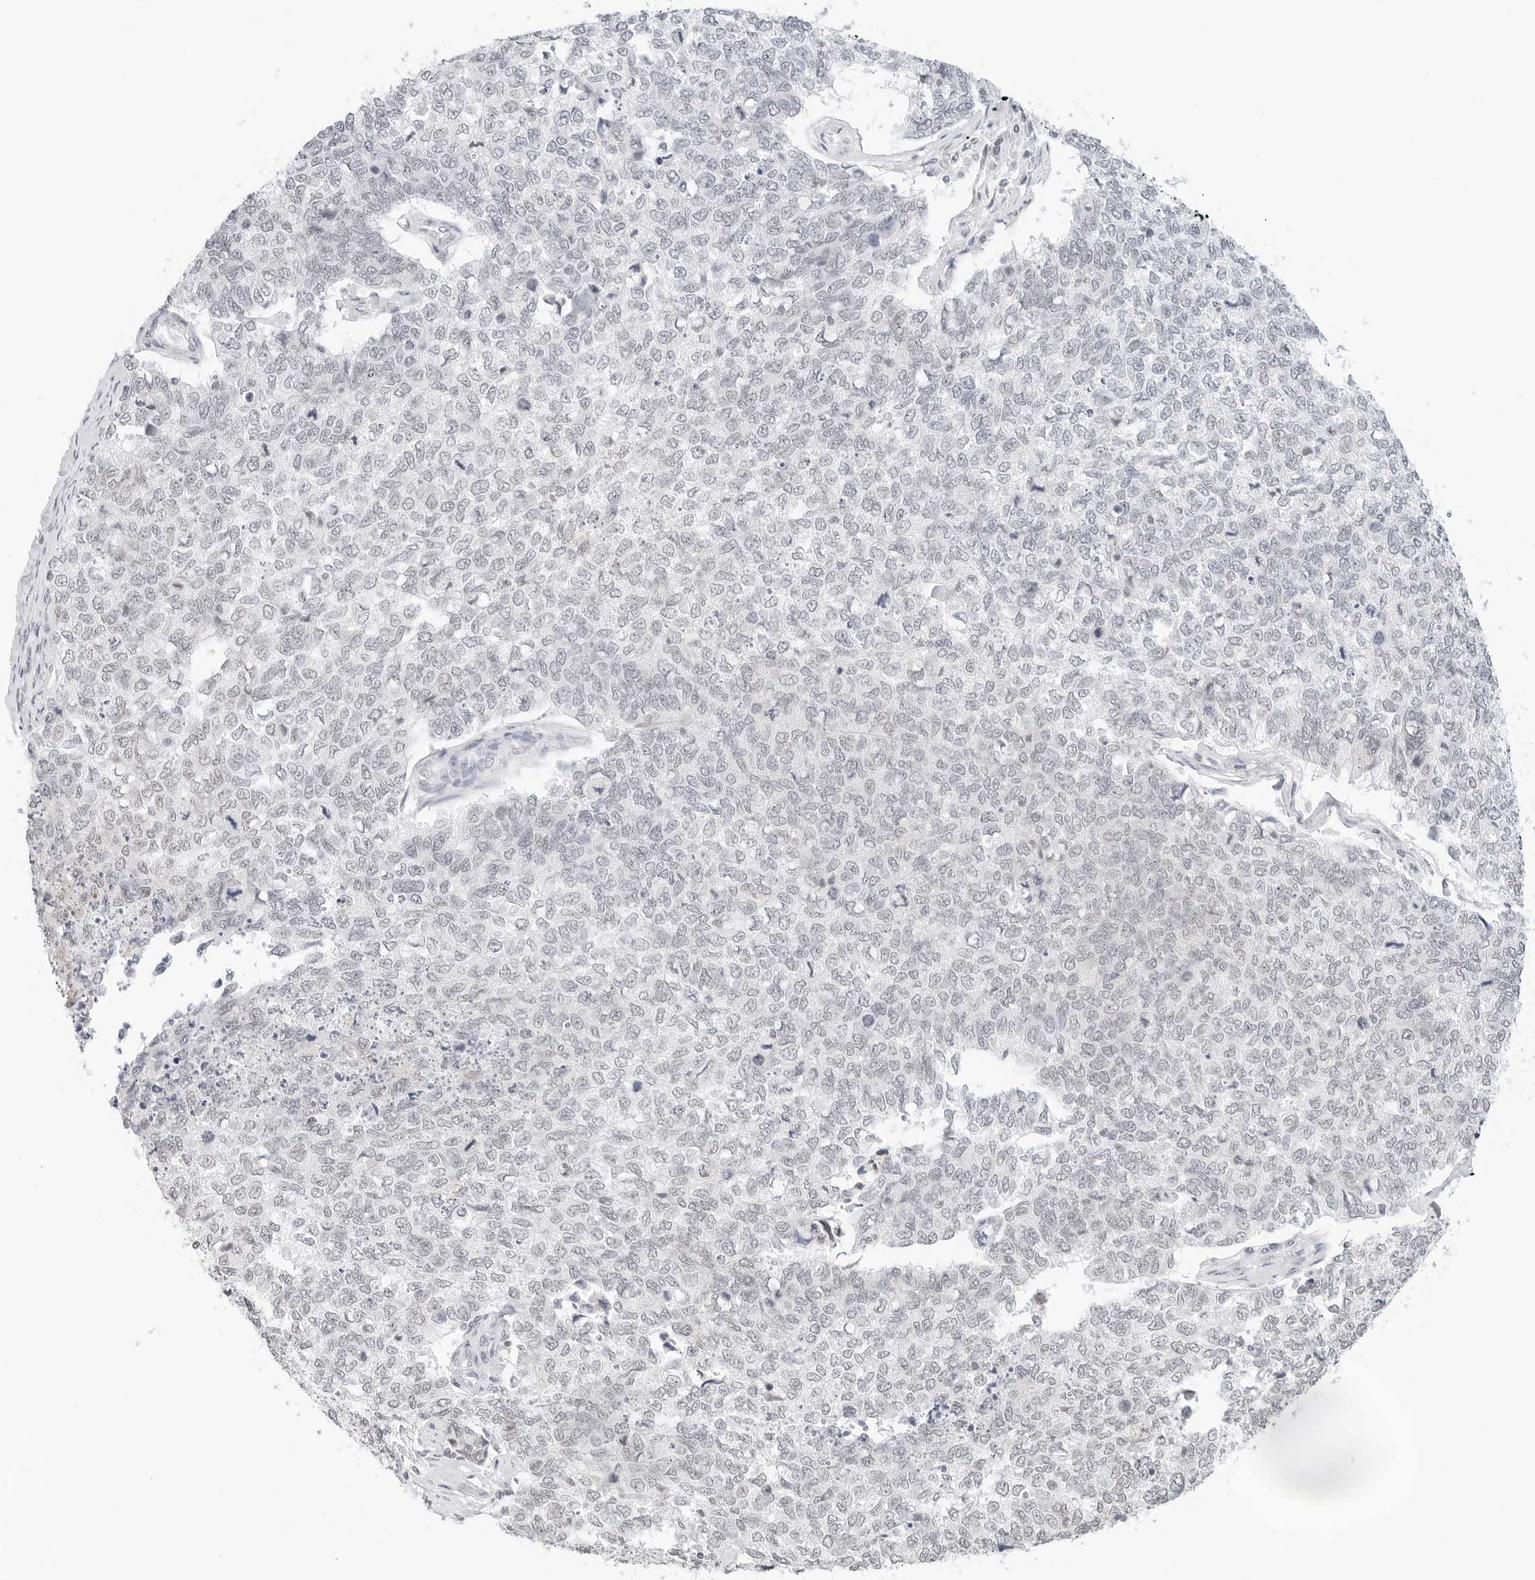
{"staining": {"intensity": "negative", "quantity": "none", "location": "none"}, "tissue": "cervical cancer", "cell_type": "Tumor cells", "image_type": "cancer", "snomed": [{"axis": "morphology", "description": "Squamous cell carcinoma, NOS"}, {"axis": "topography", "description": "Cervix"}], "caption": "This is a micrograph of immunohistochemistry (IHC) staining of cervical squamous cell carcinoma, which shows no staining in tumor cells.", "gene": "NEO1", "patient": {"sex": "female", "age": 63}}